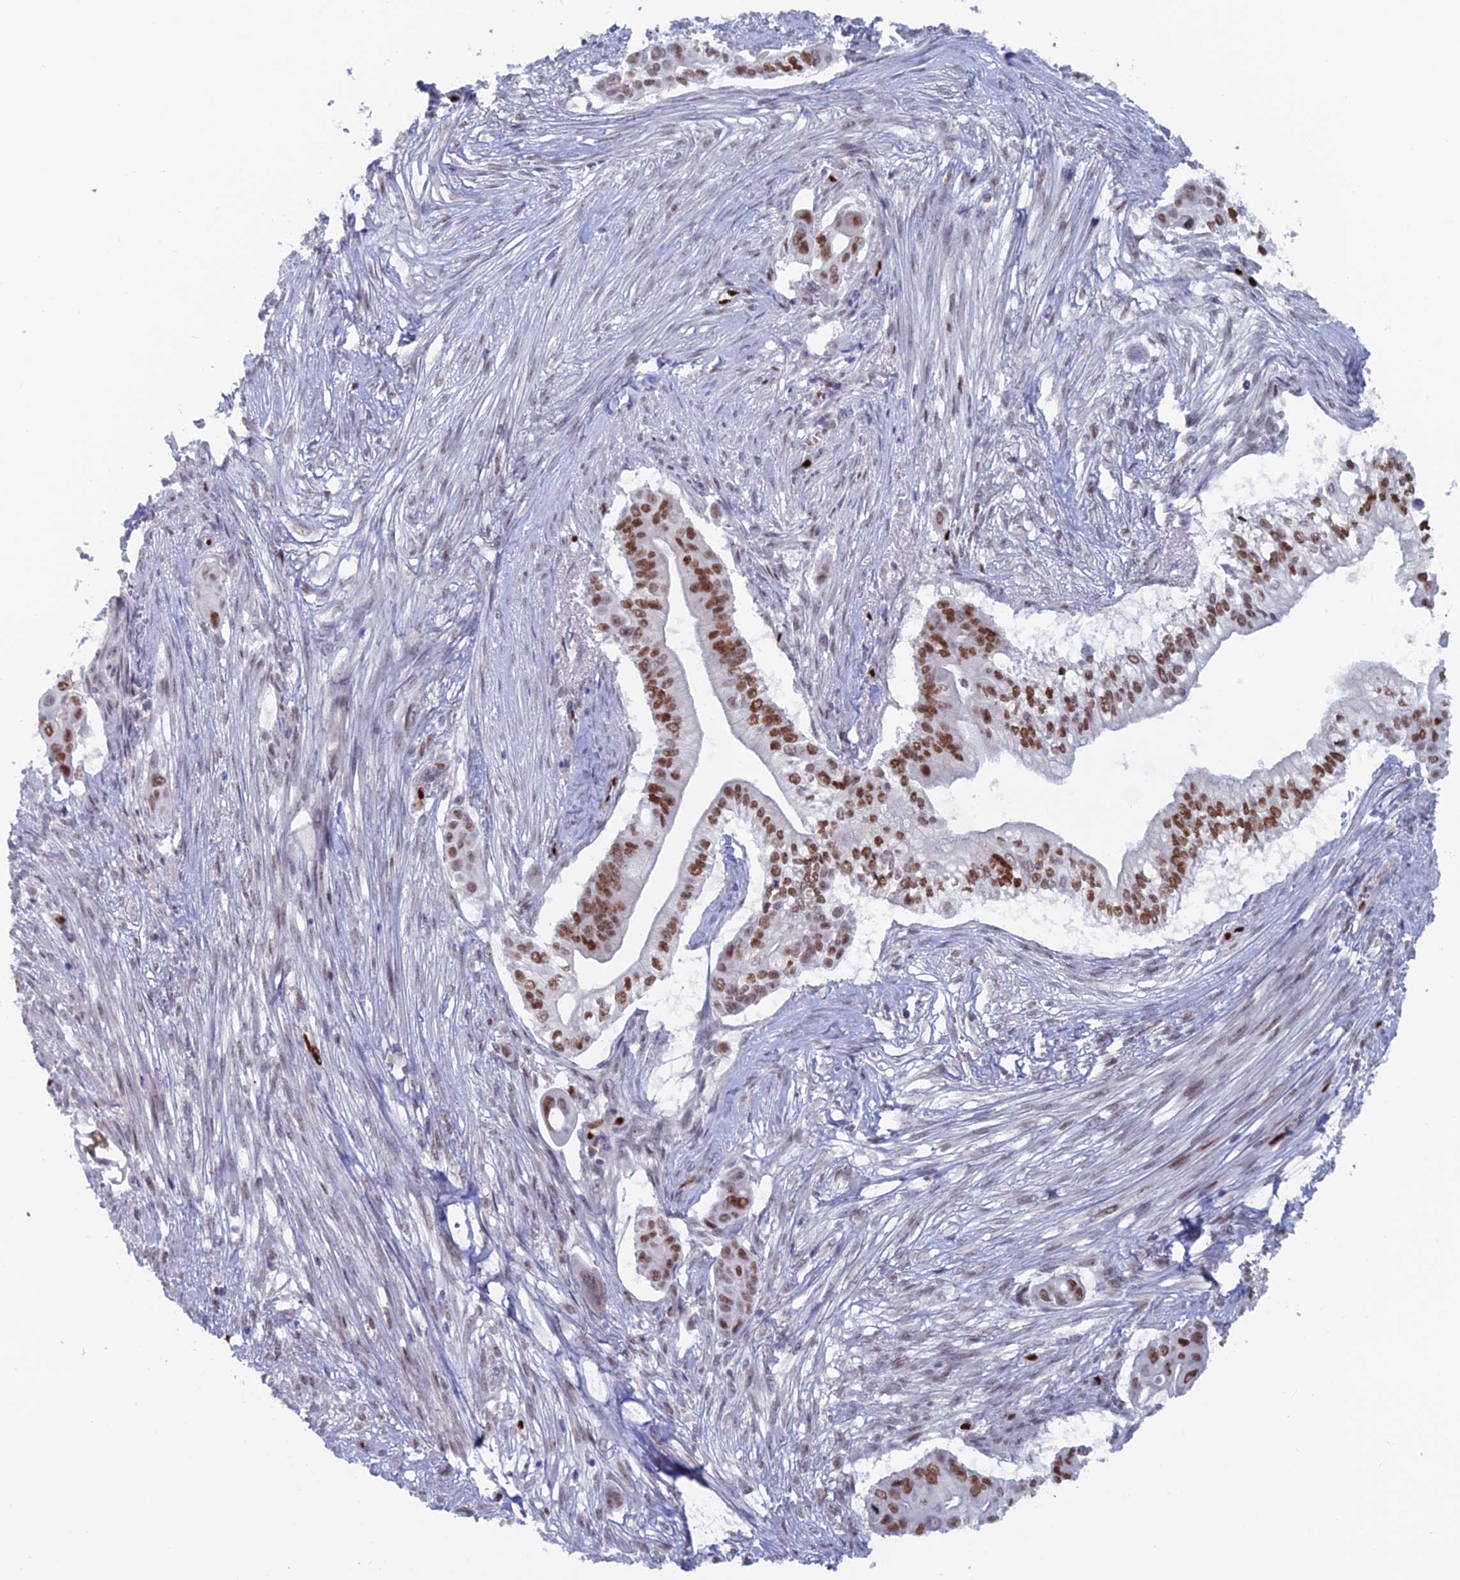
{"staining": {"intensity": "moderate", "quantity": ">75%", "location": "nuclear"}, "tissue": "pancreatic cancer", "cell_type": "Tumor cells", "image_type": "cancer", "snomed": [{"axis": "morphology", "description": "Adenocarcinoma, NOS"}, {"axis": "topography", "description": "Pancreas"}], "caption": "Immunohistochemical staining of adenocarcinoma (pancreatic) exhibits moderate nuclear protein staining in about >75% of tumor cells.", "gene": "NOL4L", "patient": {"sex": "male", "age": 68}}